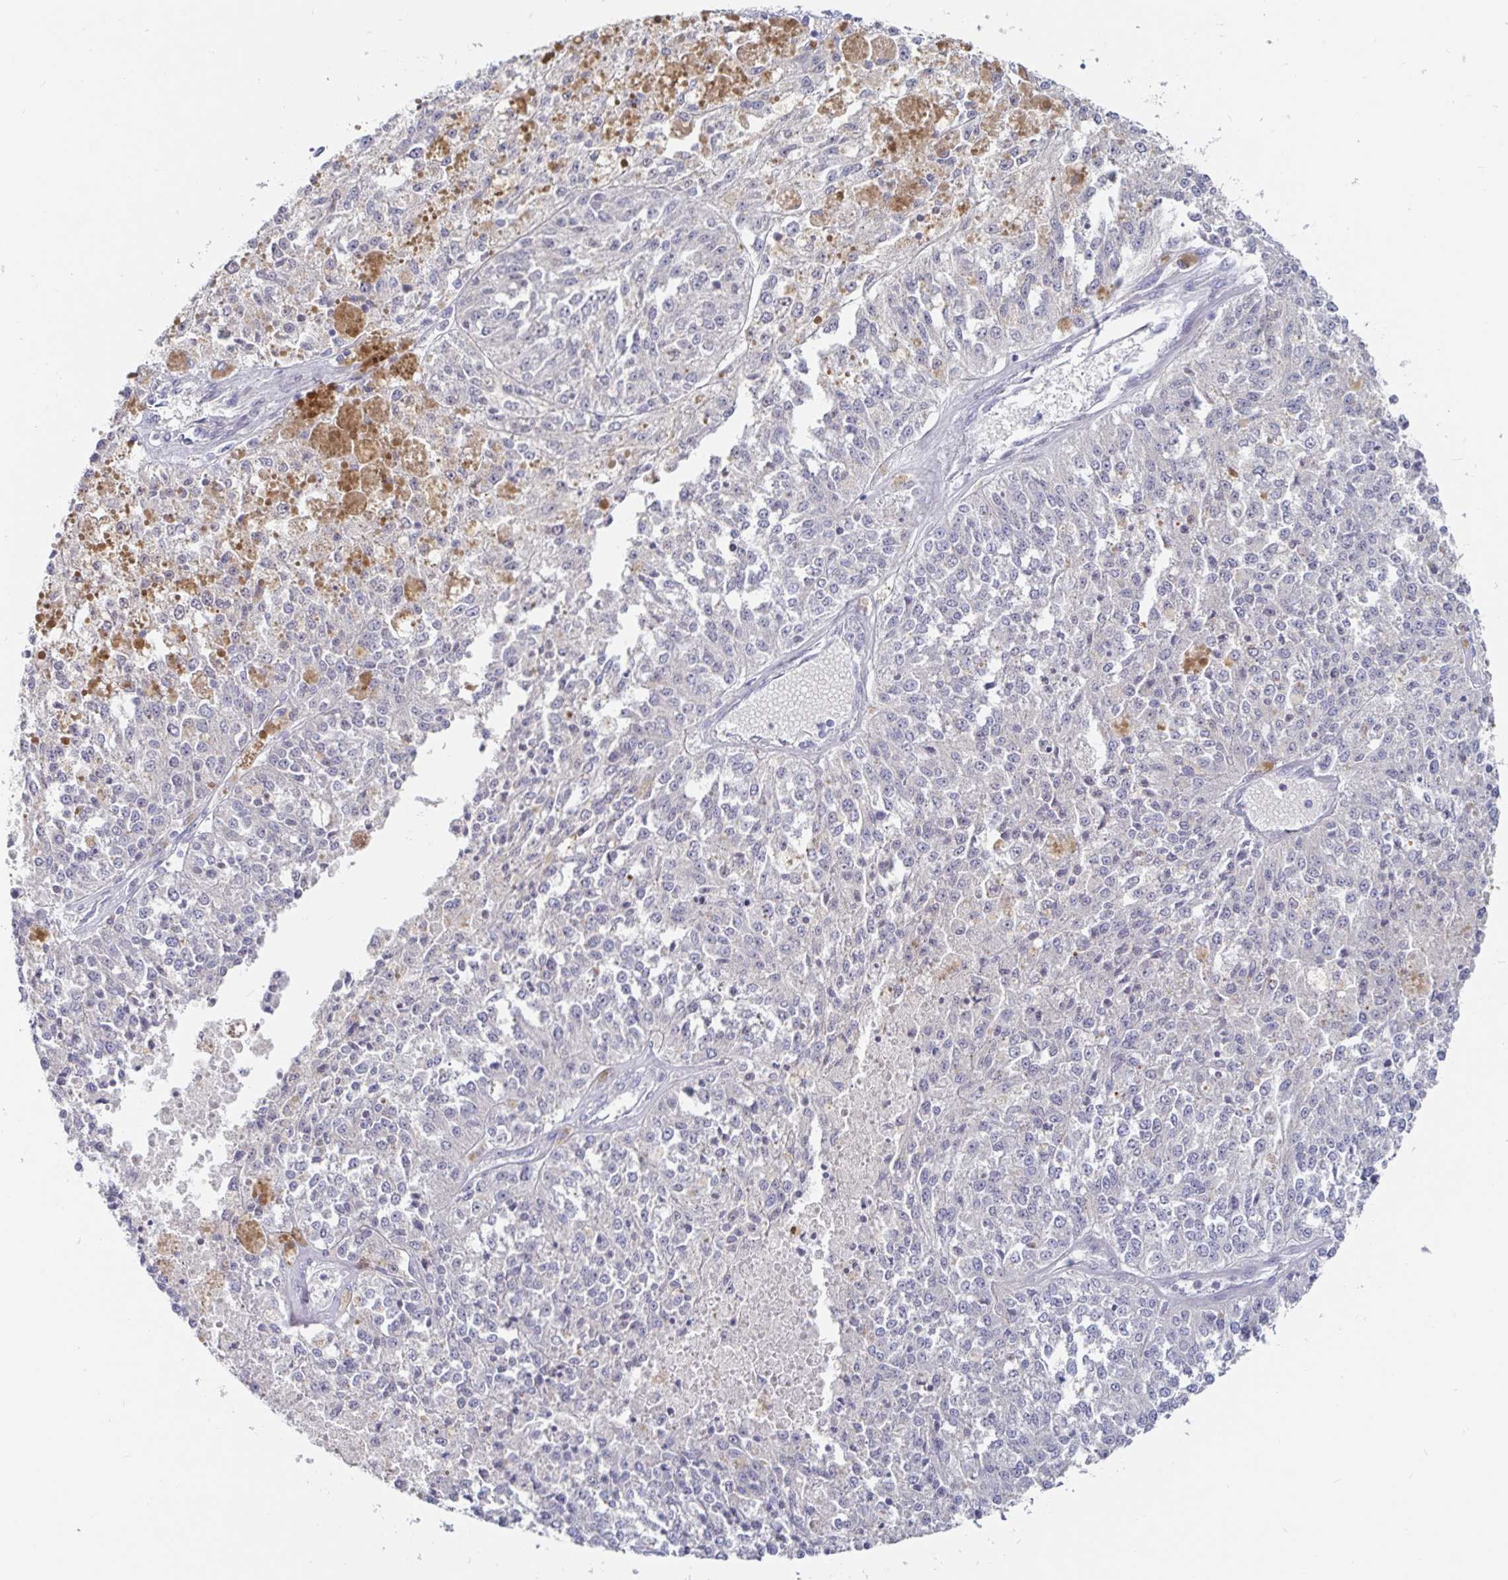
{"staining": {"intensity": "negative", "quantity": "none", "location": "none"}, "tissue": "melanoma", "cell_type": "Tumor cells", "image_type": "cancer", "snomed": [{"axis": "morphology", "description": "Malignant melanoma, Metastatic site"}, {"axis": "topography", "description": "Lymph node"}], "caption": "Immunohistochemistry of human malignant melanoma (metastatic site) displays no expression in tumor cells.", "gene": "SPPL3", "patient": {"sex": "female", "age": 64}}